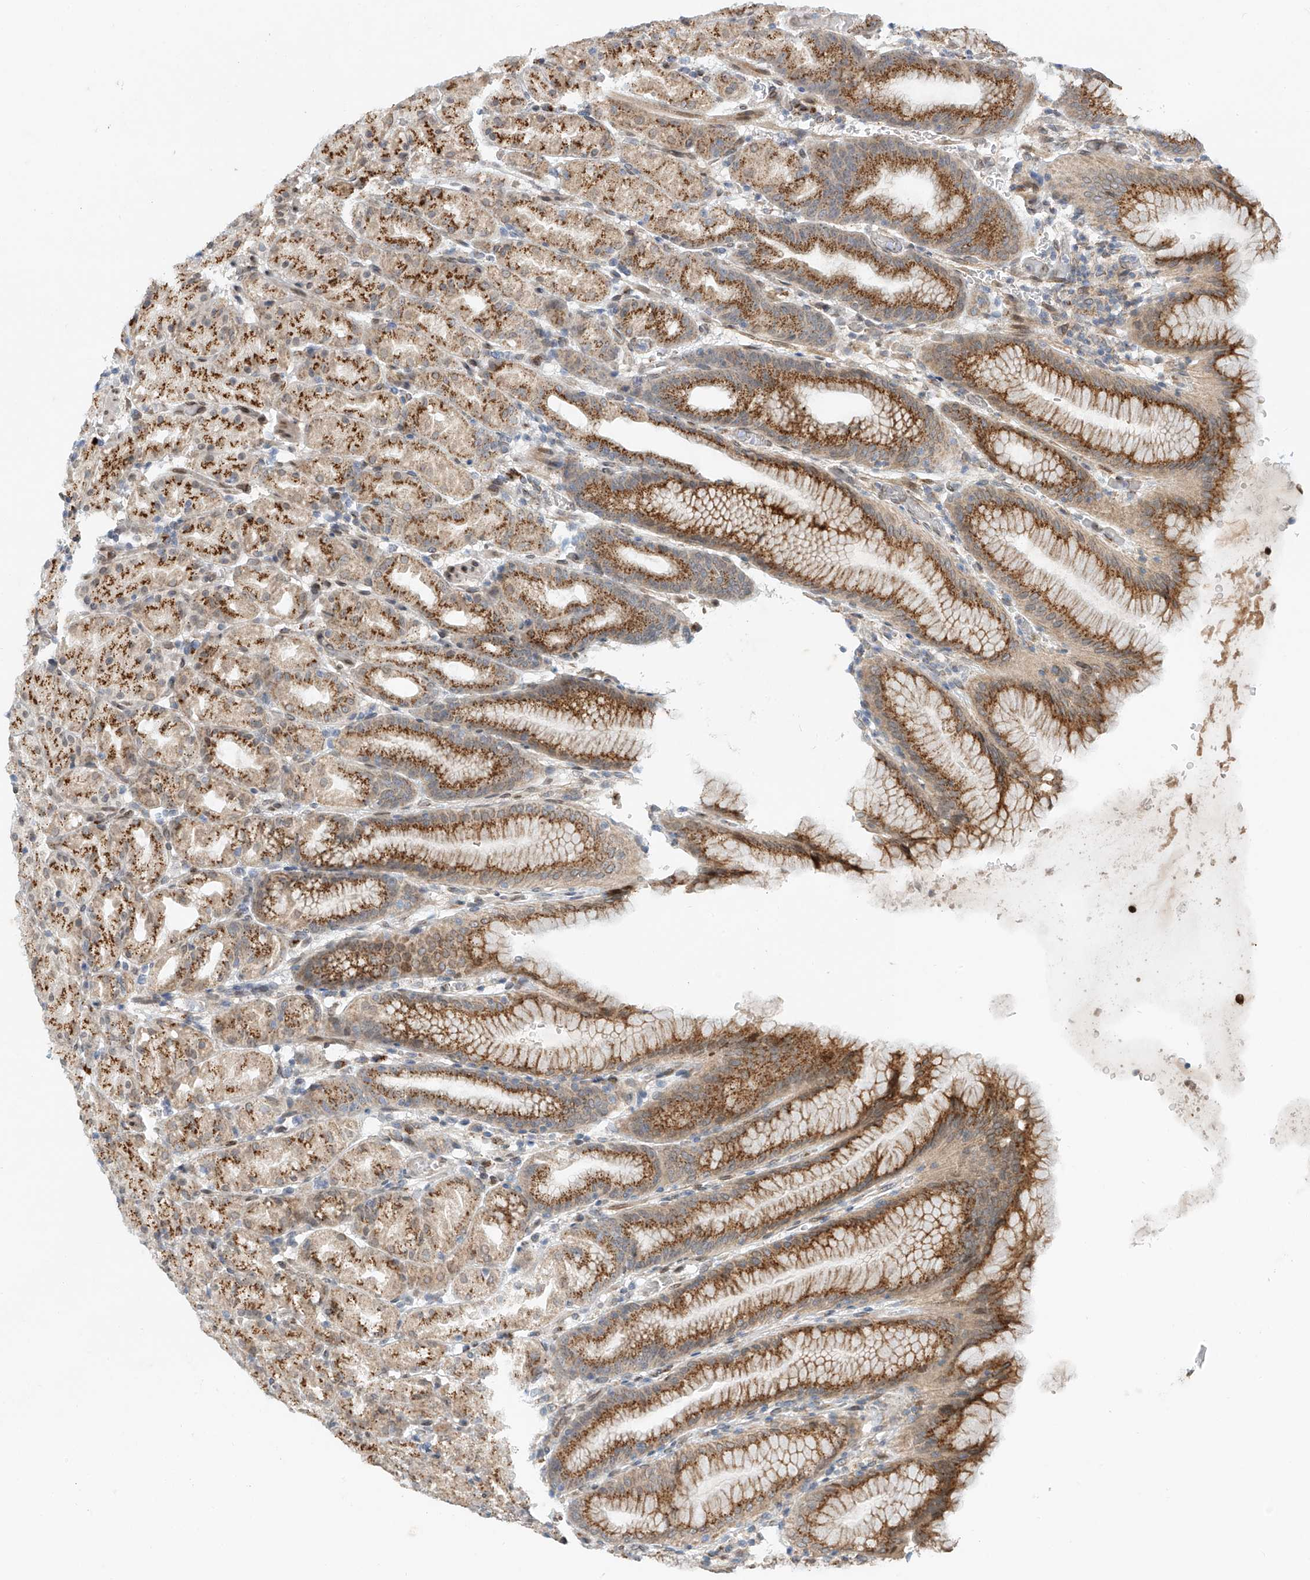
{"staining": {"intensity": "strong", "quantity": "25%-75%", "location": "cytoplasmic/membranous"}, "tissue": "stomach", "cell_type": "Glandular cells", "image_type": "normal", "snomed": [{"axis": "morphology", "description": "Normal tissue, NOS"}, {"axis": "topography", "description": "Stomach, upper"}], "caption": "This photomicrograph demonstrates unremarkable stomach stained with IHC to label a protein in brown. The cytoplasmic/membranous of glandular cells show strong positivity for the protein. Nuclei are counter-stained blue.", "gene": "STARD9", "patient": {"sex": "male", "age": 48}}